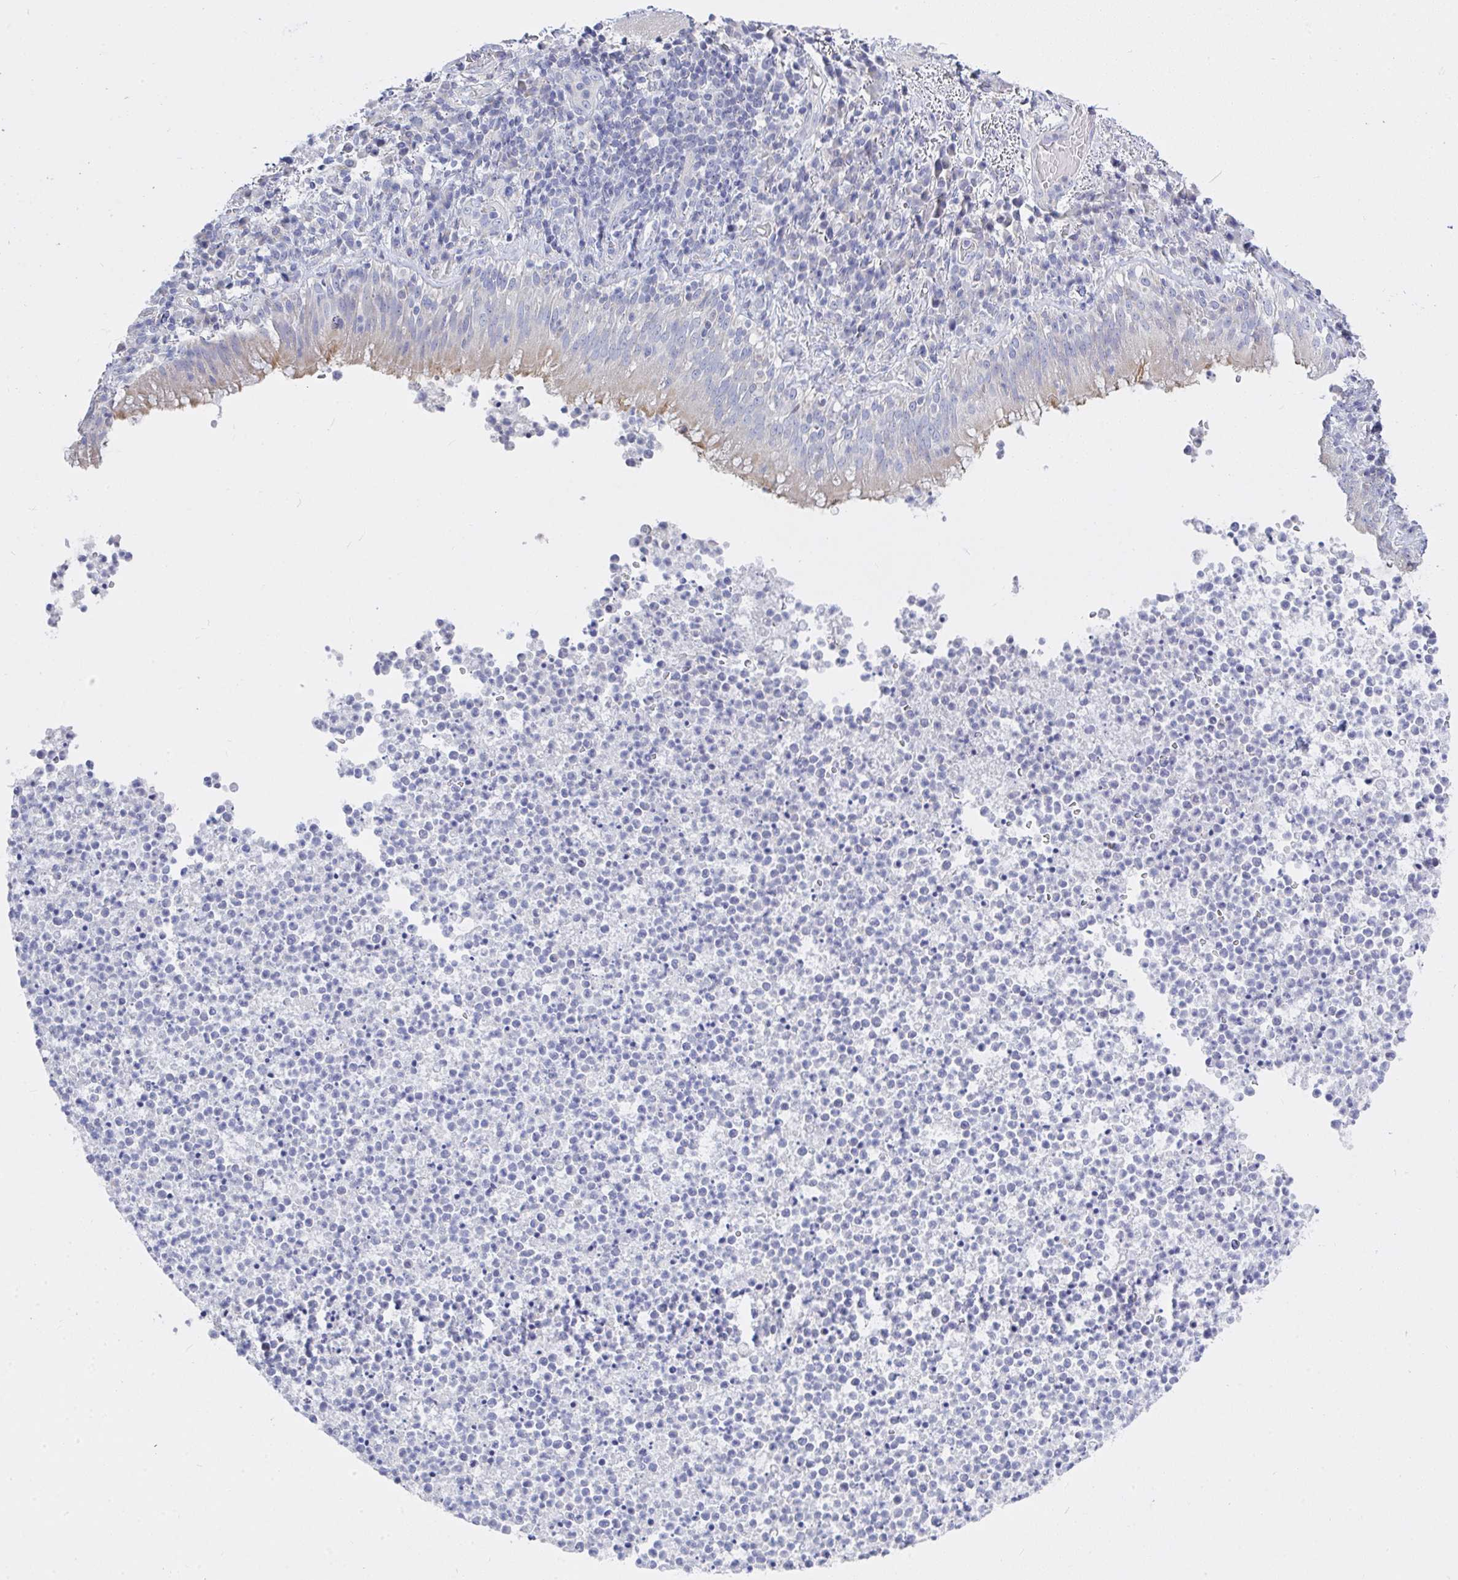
{"staining": {"intensity": "moderate", "quantity": "25%-75%", "location": "cytoplasmic/membranous"}, "tissue": "bronchus", "cell_type": "Respiratory epithelial cells", "image_type": "normal", "snomed": [{"axis": "morphology", "description": "Normal tissue, NOS"}, {"axis": "topography", "description": "Cartilage tissue"}, {"axis": "topography", "description": "Bronchus"}], "caption": "This is an image of immunohistochemistry staining of unremarkable bronchus, which shows moderate positivity in the cytoplasmic/membranous of respiratory epithelial cells.", "gene": "ZNF561", "patient": {"sex": "male", "age": 56}}